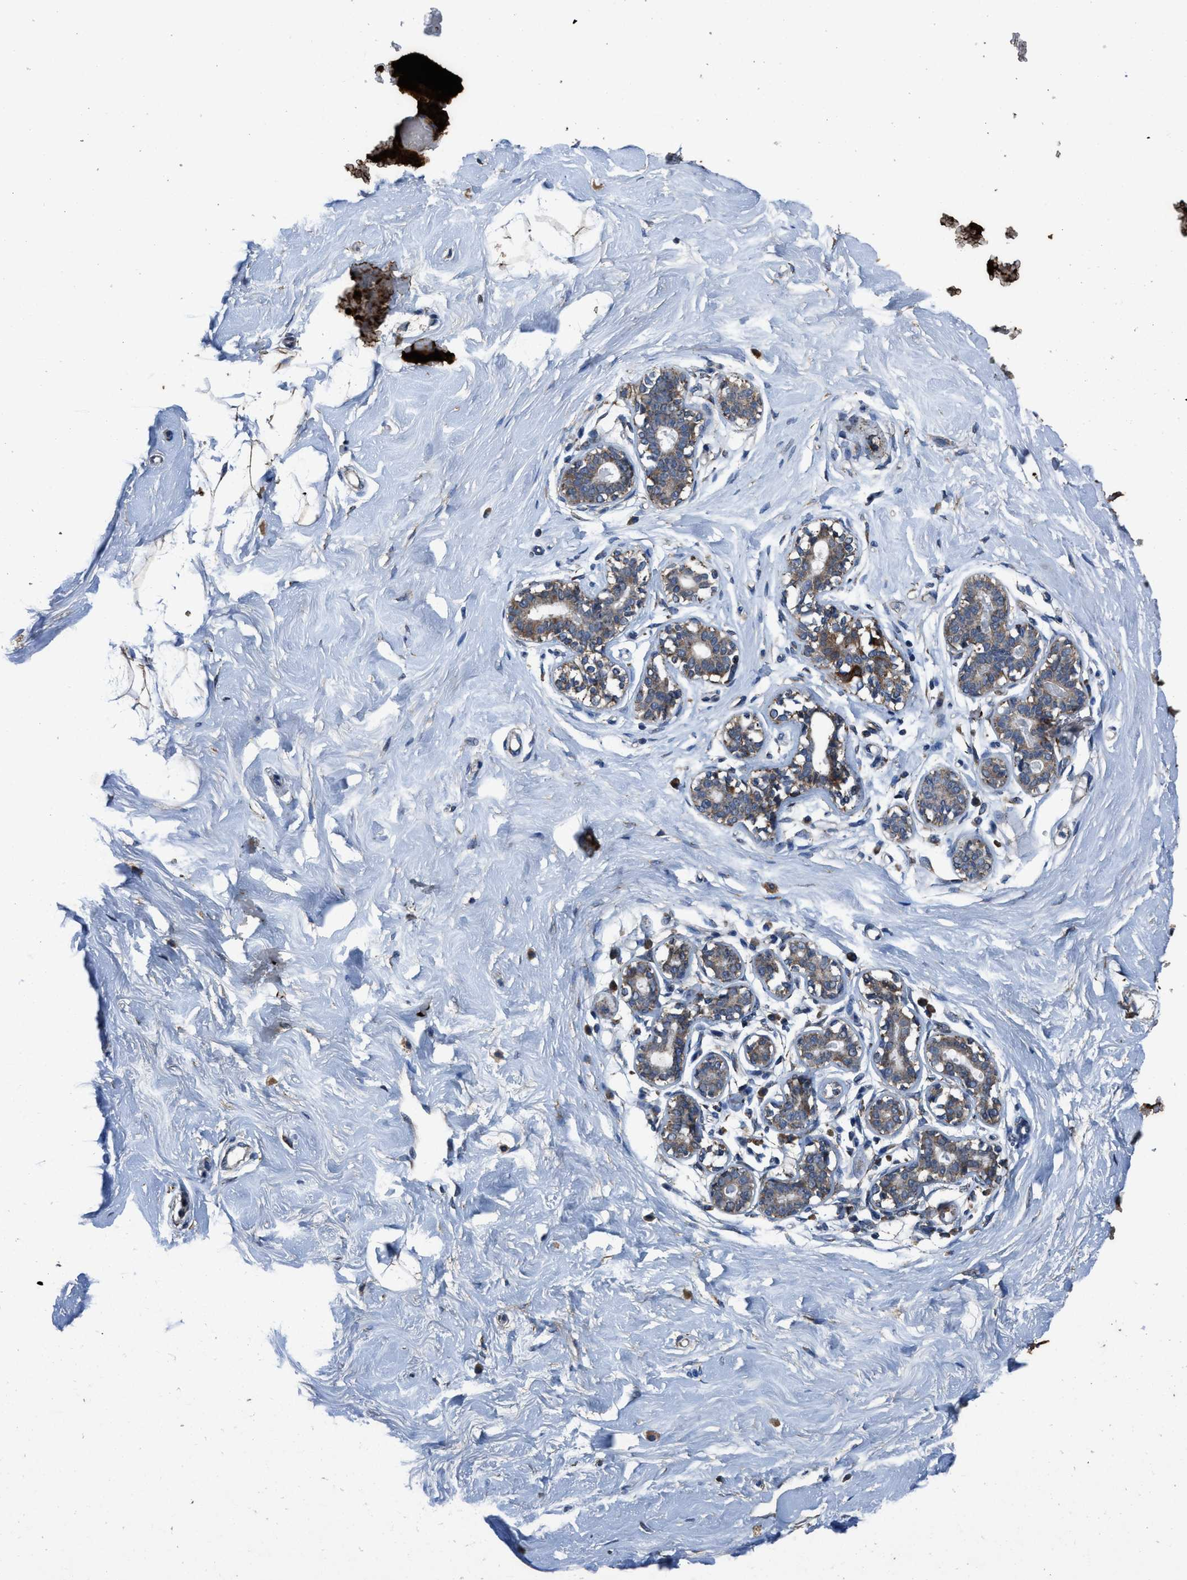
{"staining": {"intensity": "moderate", "quantity": ">75%", "location": "cytoplasmic/membranous"}, "tissue": "breast", "cell_type": "Adipocytes", "image_type": "normal", "snomed": [{"axis": "morphology", "description": "Normal tissue, NOS"}, {"axis": "topography", "description": "Breast"}], "caption": "Approximately >75% of adipocytes in benign human breast reveal moderate cytoplasmic/membranous protein staining as visualized by brown immunohistochemical staining.", "gene": "PDP1", "patient": {"sex": "female", "age": 23}}